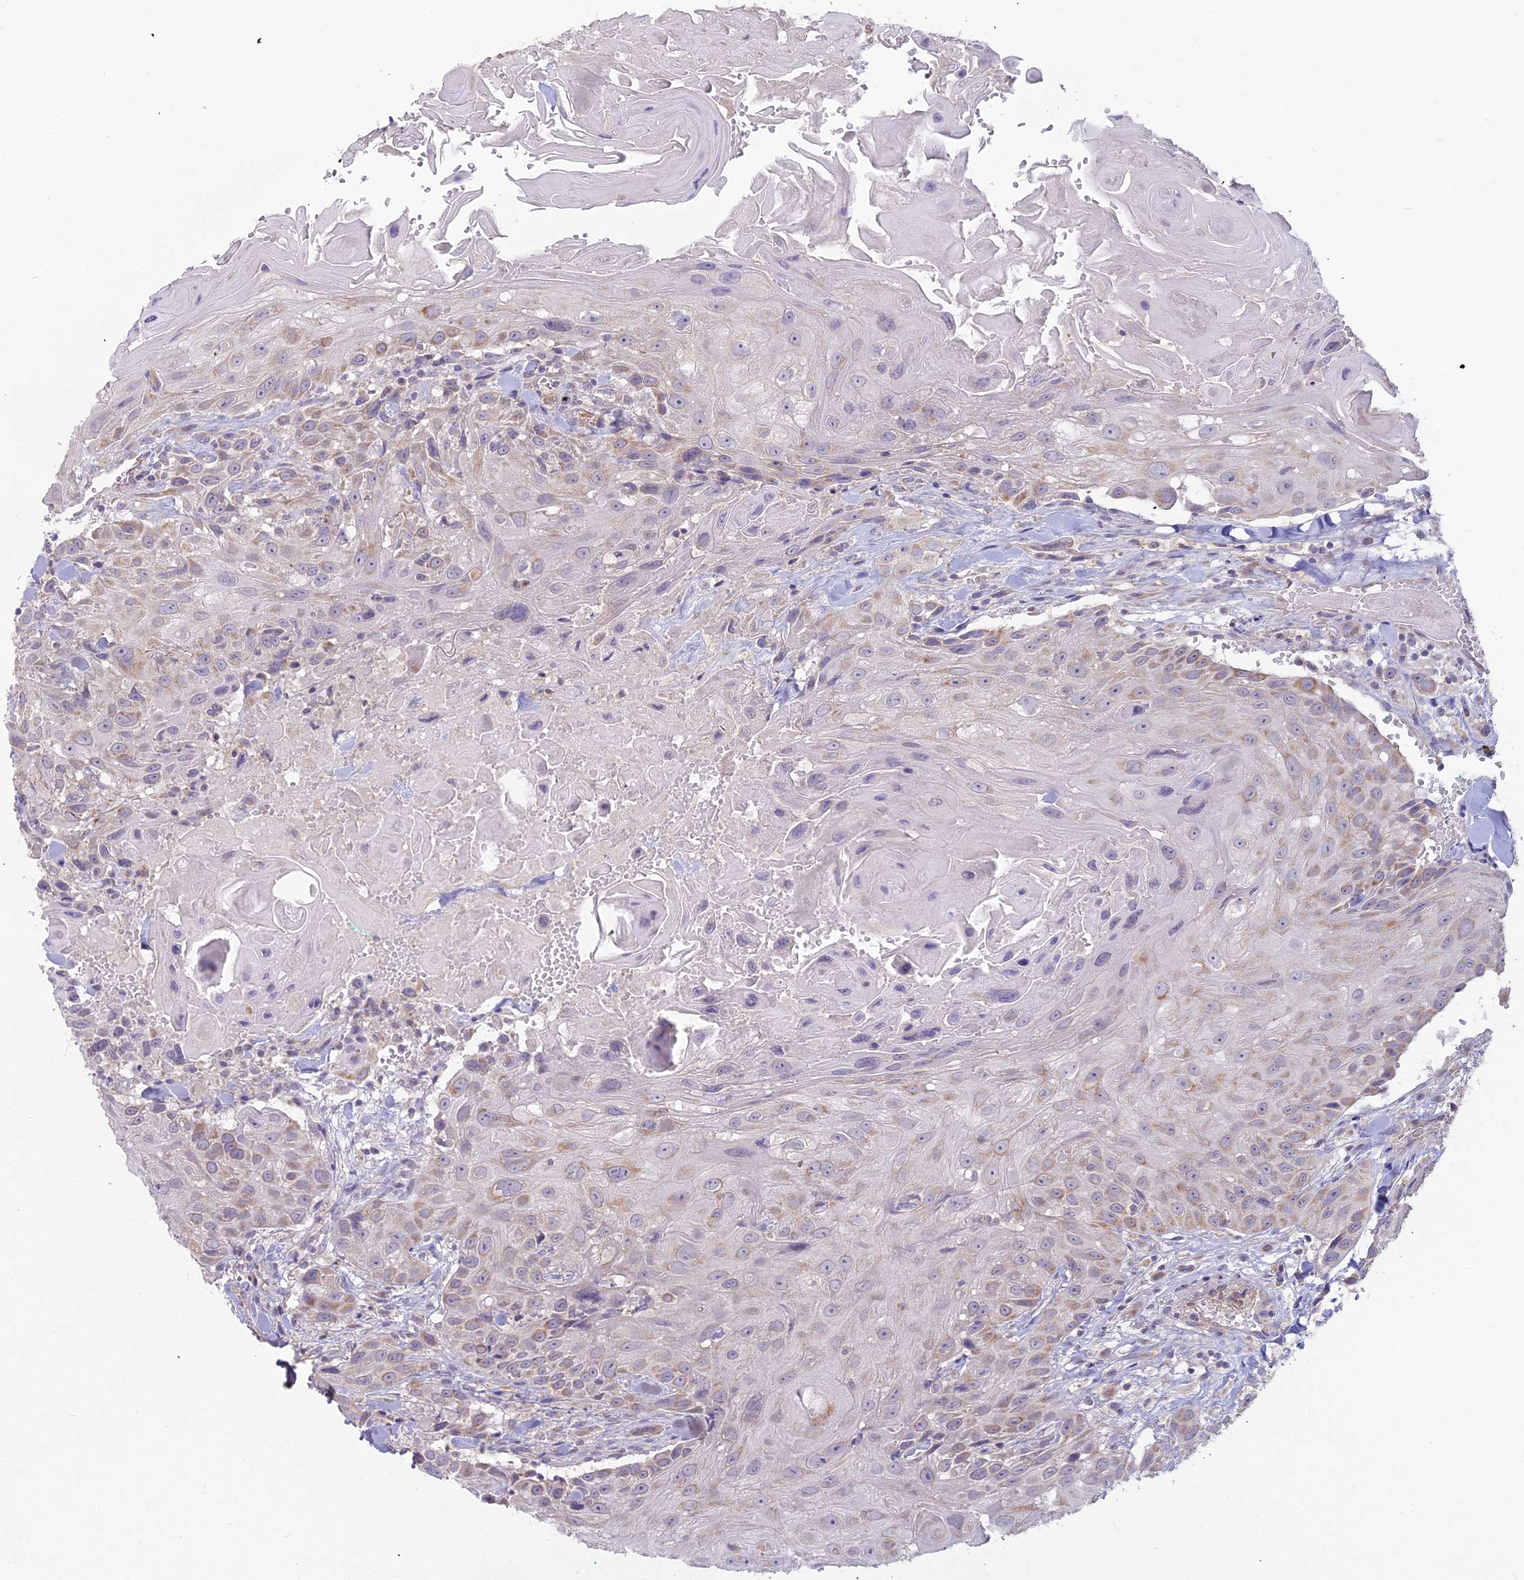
{"staining": {"intensity": "moderate", "quantity": "<25%", "location": "cytoplasmic/membranous"}, "tissue": "head and neck cancer", "cell_type": "Tumor cells", "image_type": "cancer", "snomed": [{"axis": "morphology", "description": "Squamous cell carcinoma, NOS"}, {"axis": "topography", "description": "Head-Neck"}], "caption": "Moderate cytoplasmic/membranous staining is identified in approximately <25% of tumor cells in head and neck cancer (squamous cell carcinoma). (IHC, brightfield microscopy, high magnification).", "gene": "MICU2", "patient": {"sex": "male", "age": 81}}